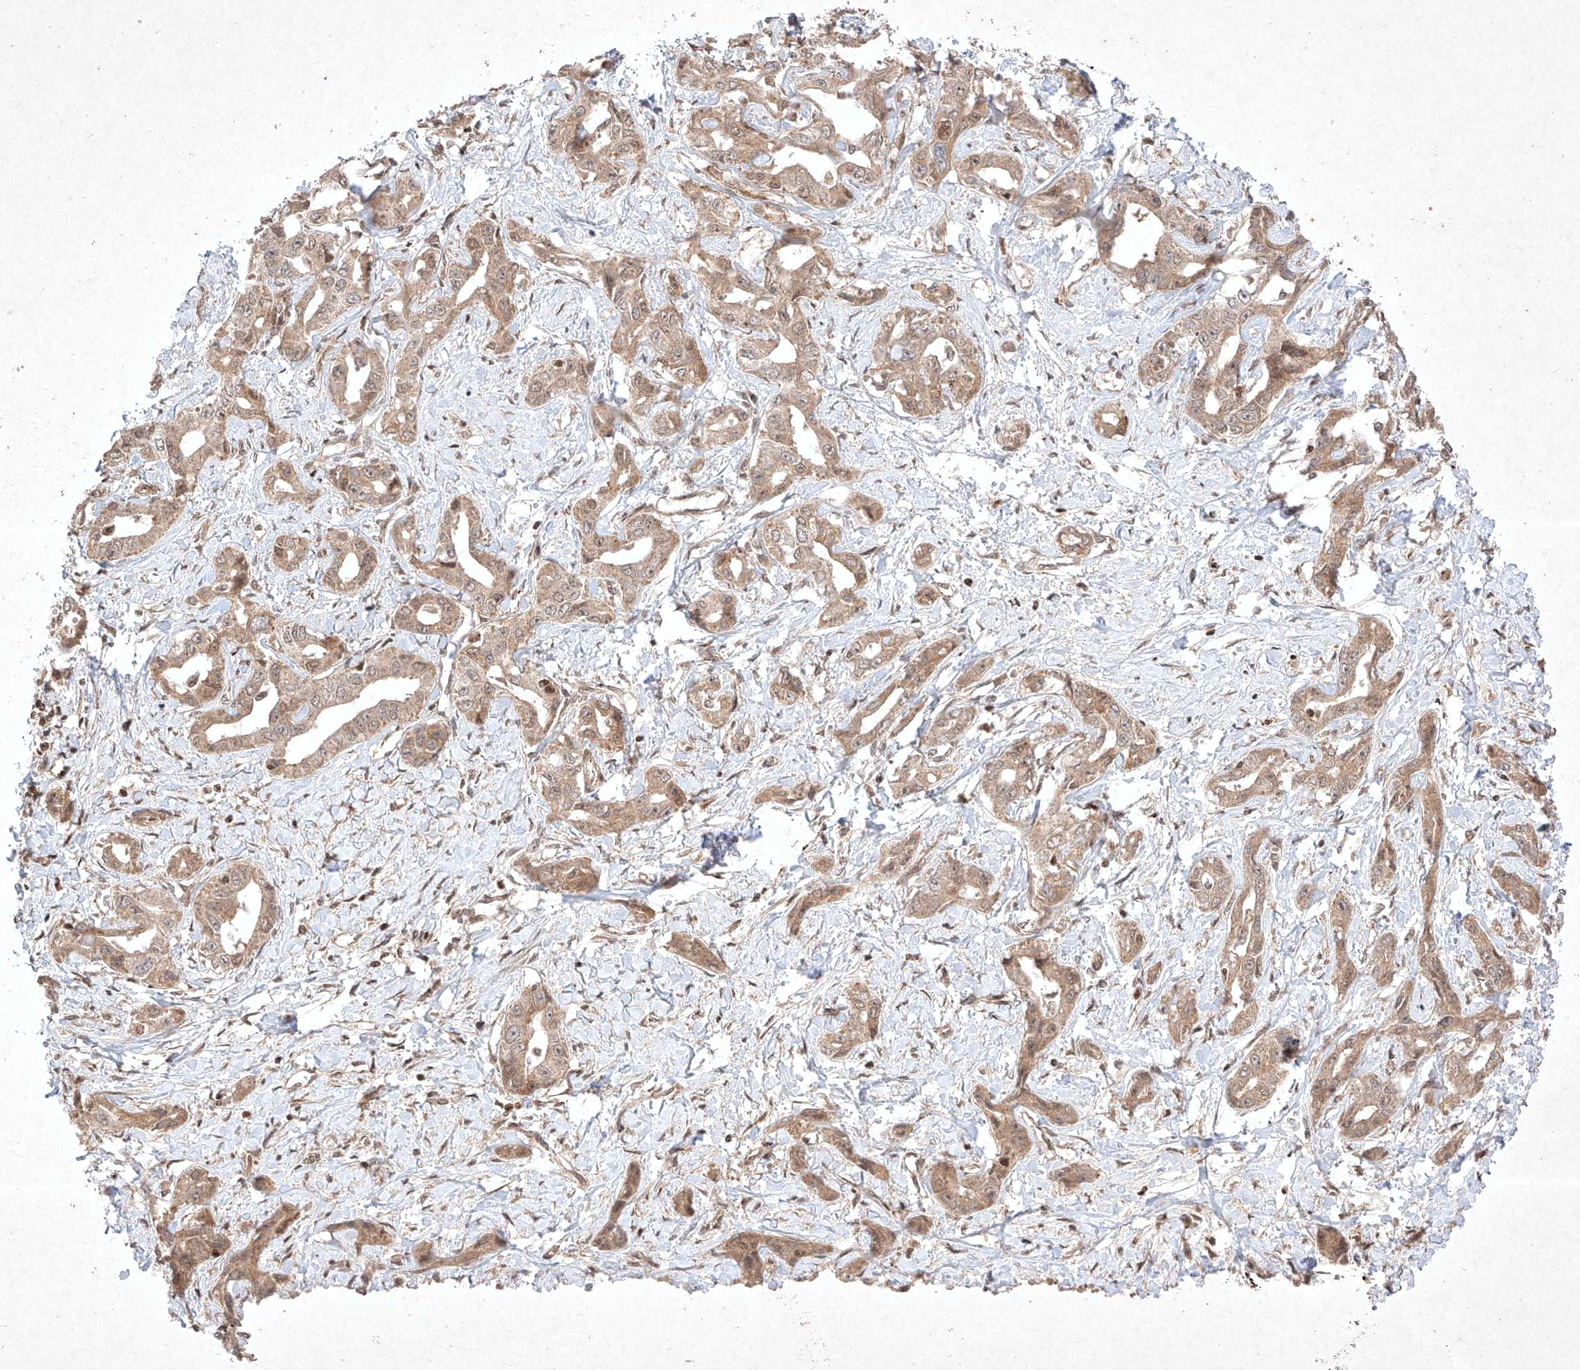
{"staining": {"intensity": "moderate", "quantity": "<25%", "location": "cytoplasmic/membranous,nuclear"}, "tissue": "liver cancer", "cell_type": "Tumor cells", "image_type": "cancer", "snomed": [{"axis": "morphology", "description": "Cholangiocarcinoma"}, {"axis": "topography", "description": "Liver"}], "caption": "Immunohistochemical staining of human liver cancer (cholangiocarcinoma) displays low levels of moderate cytoplasmic/membranous and nuclear positivity in approximately <25% of tumor cells.", "gene": "RNF31", "patient": {"sex": "male", "age": 59}}